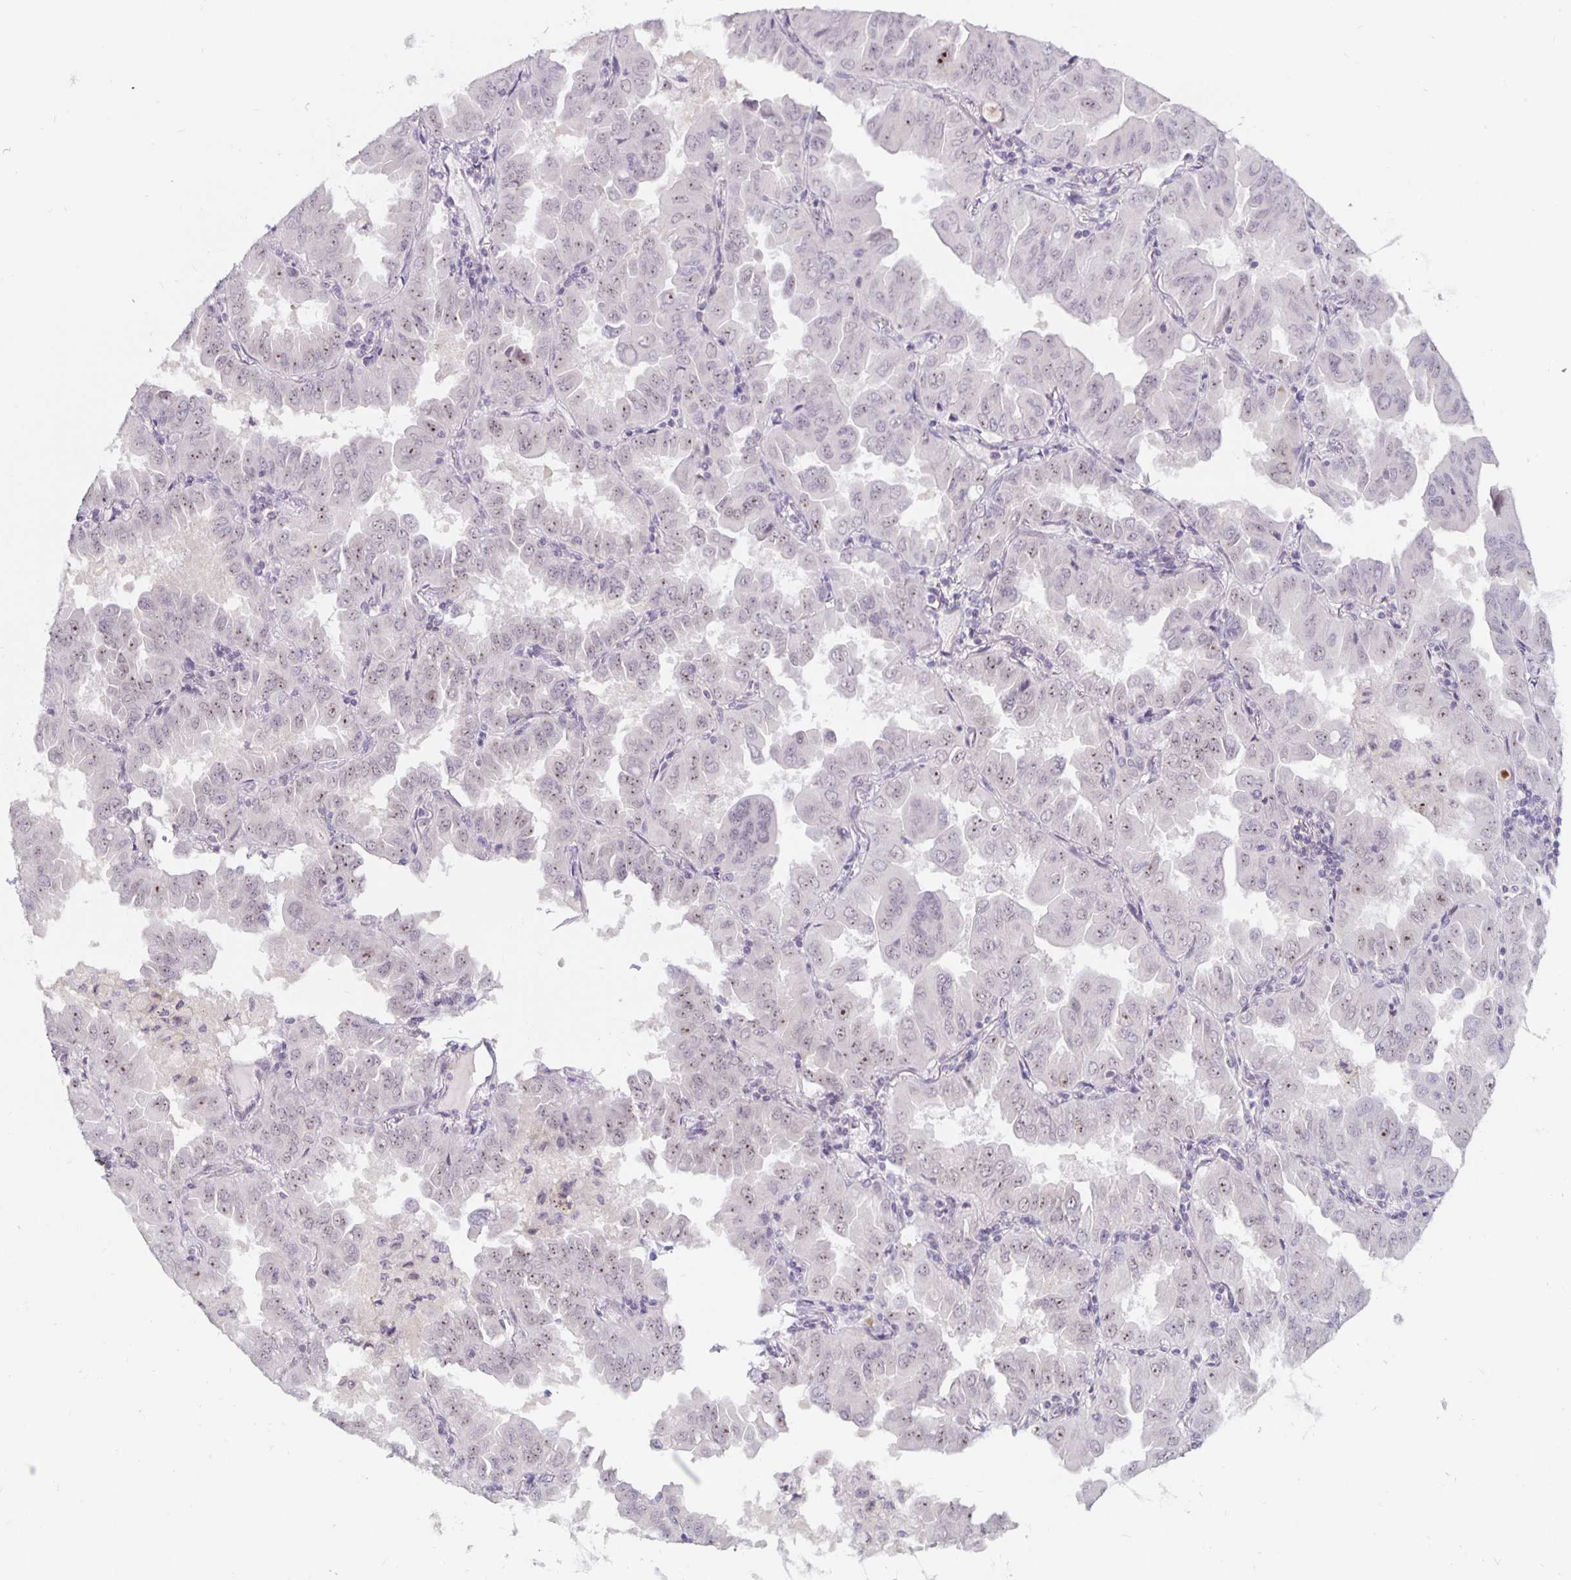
{"staining": {"intensity": "moderate", "quantity": "25%-75%", "location": "nuclear"}, "tissue": "lung cancer", "cell_type": "Tumor cells", "image_type": "cancer", "snomed": [{"axis": "morphology", "description": "Adenocarcinoma, NOS"}, {"axis": "topography", "description": "Lung"}], "caption": "A brown stain shows moderate nuclear positivity of a protein in lung cancer tumor cells.", "gene": "NUP85", "patient": {"sex": "male", "age": 64}}